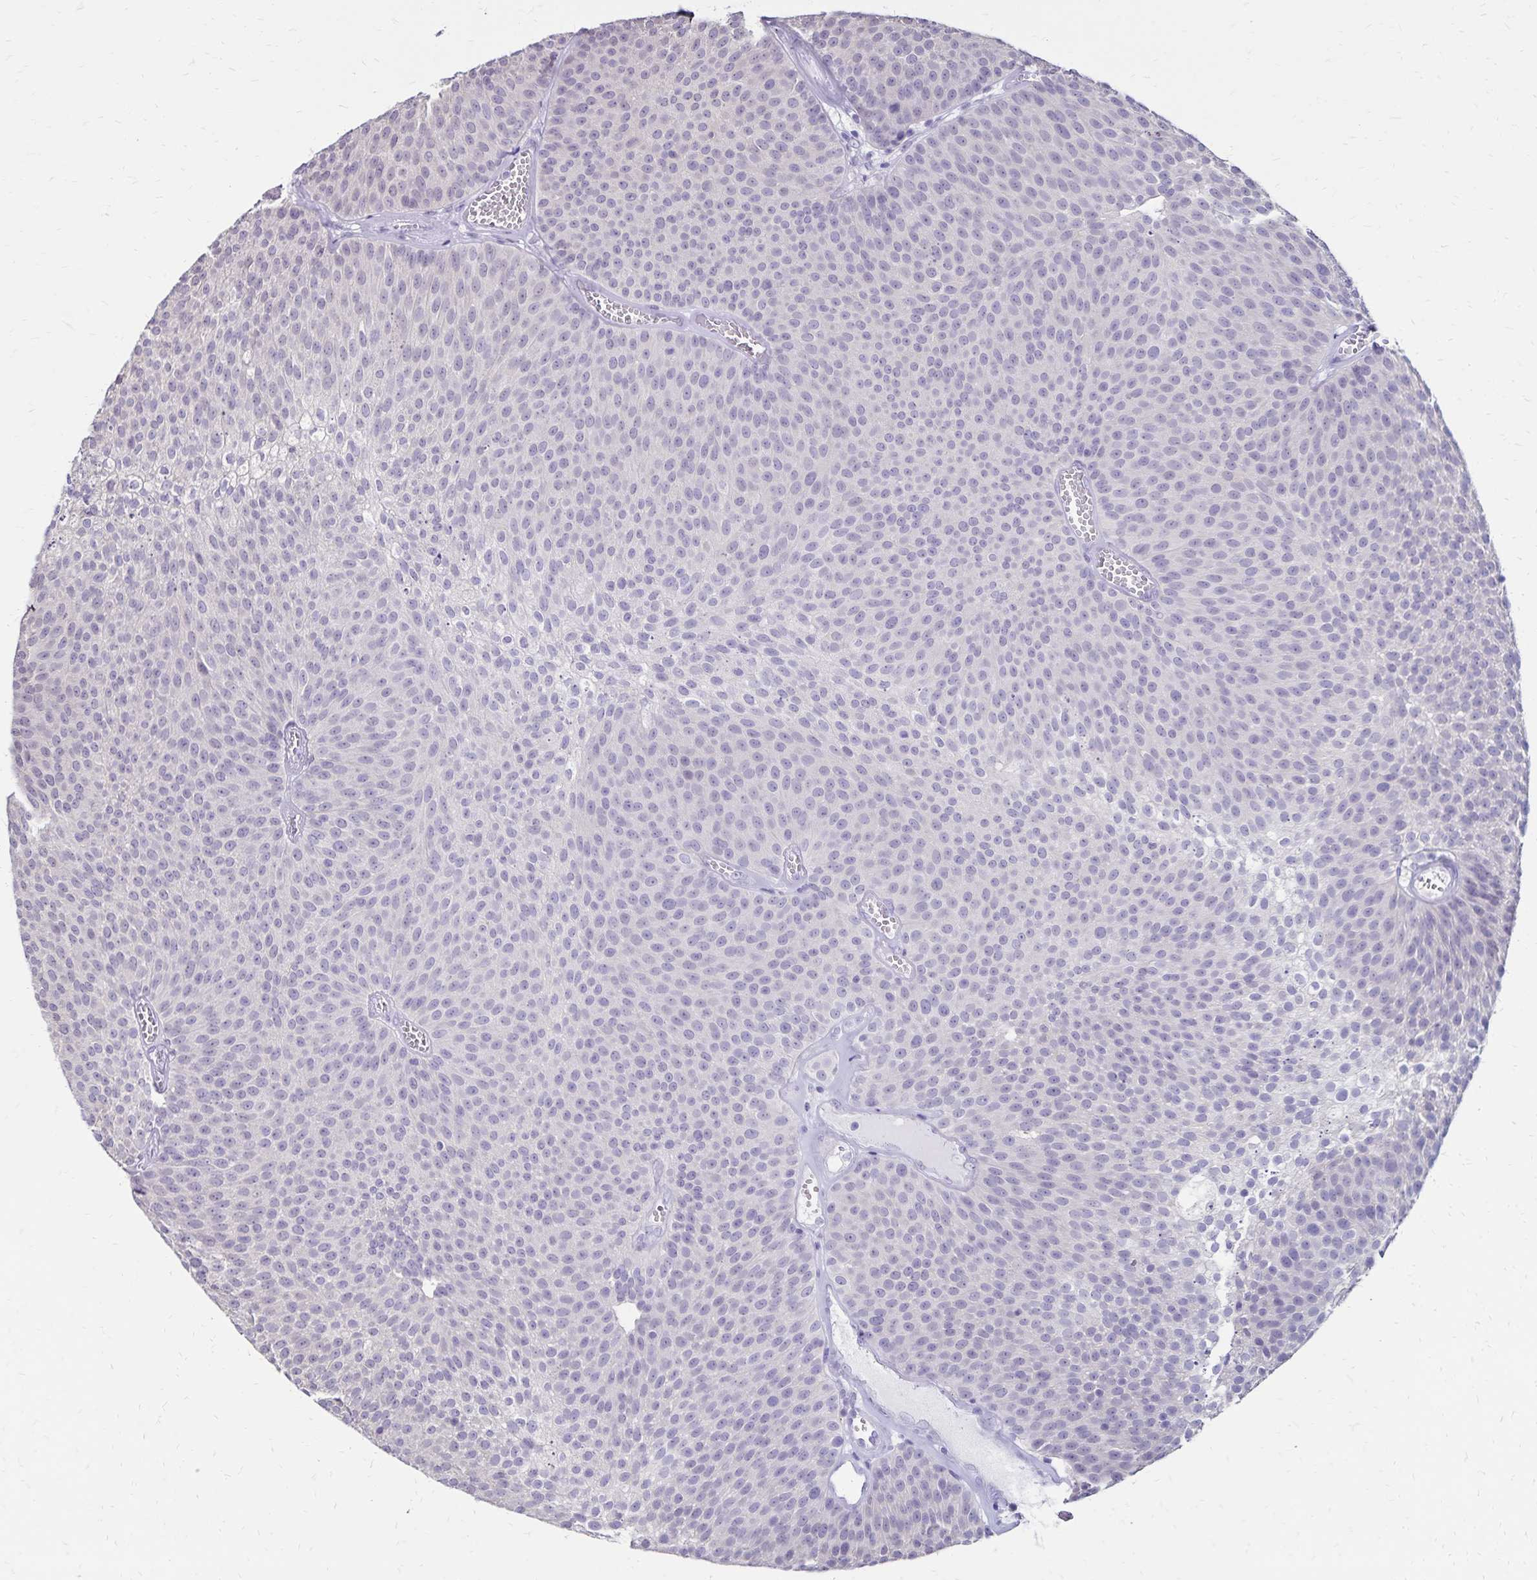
{"staining": {"intensity": "negative", "quantity": "none", "location": "none"}, "tissue": "urothelial cancer", "cell_type": "Tumor cells", "image_type": "cancer", "snomed": [{"axis": "morphology", "description": "Urothelial carcinoma, Low grade"}, {"axis": "topography", "description": "Urinary bladder"}], "caption": "A photomicrograph of human urothelial cancer is negative for staining in tumor cells. (DAB immunohistochemistry, high magnification).", "gene": "SH3GL3", "patient": {"sex": "female", "age": 79}}